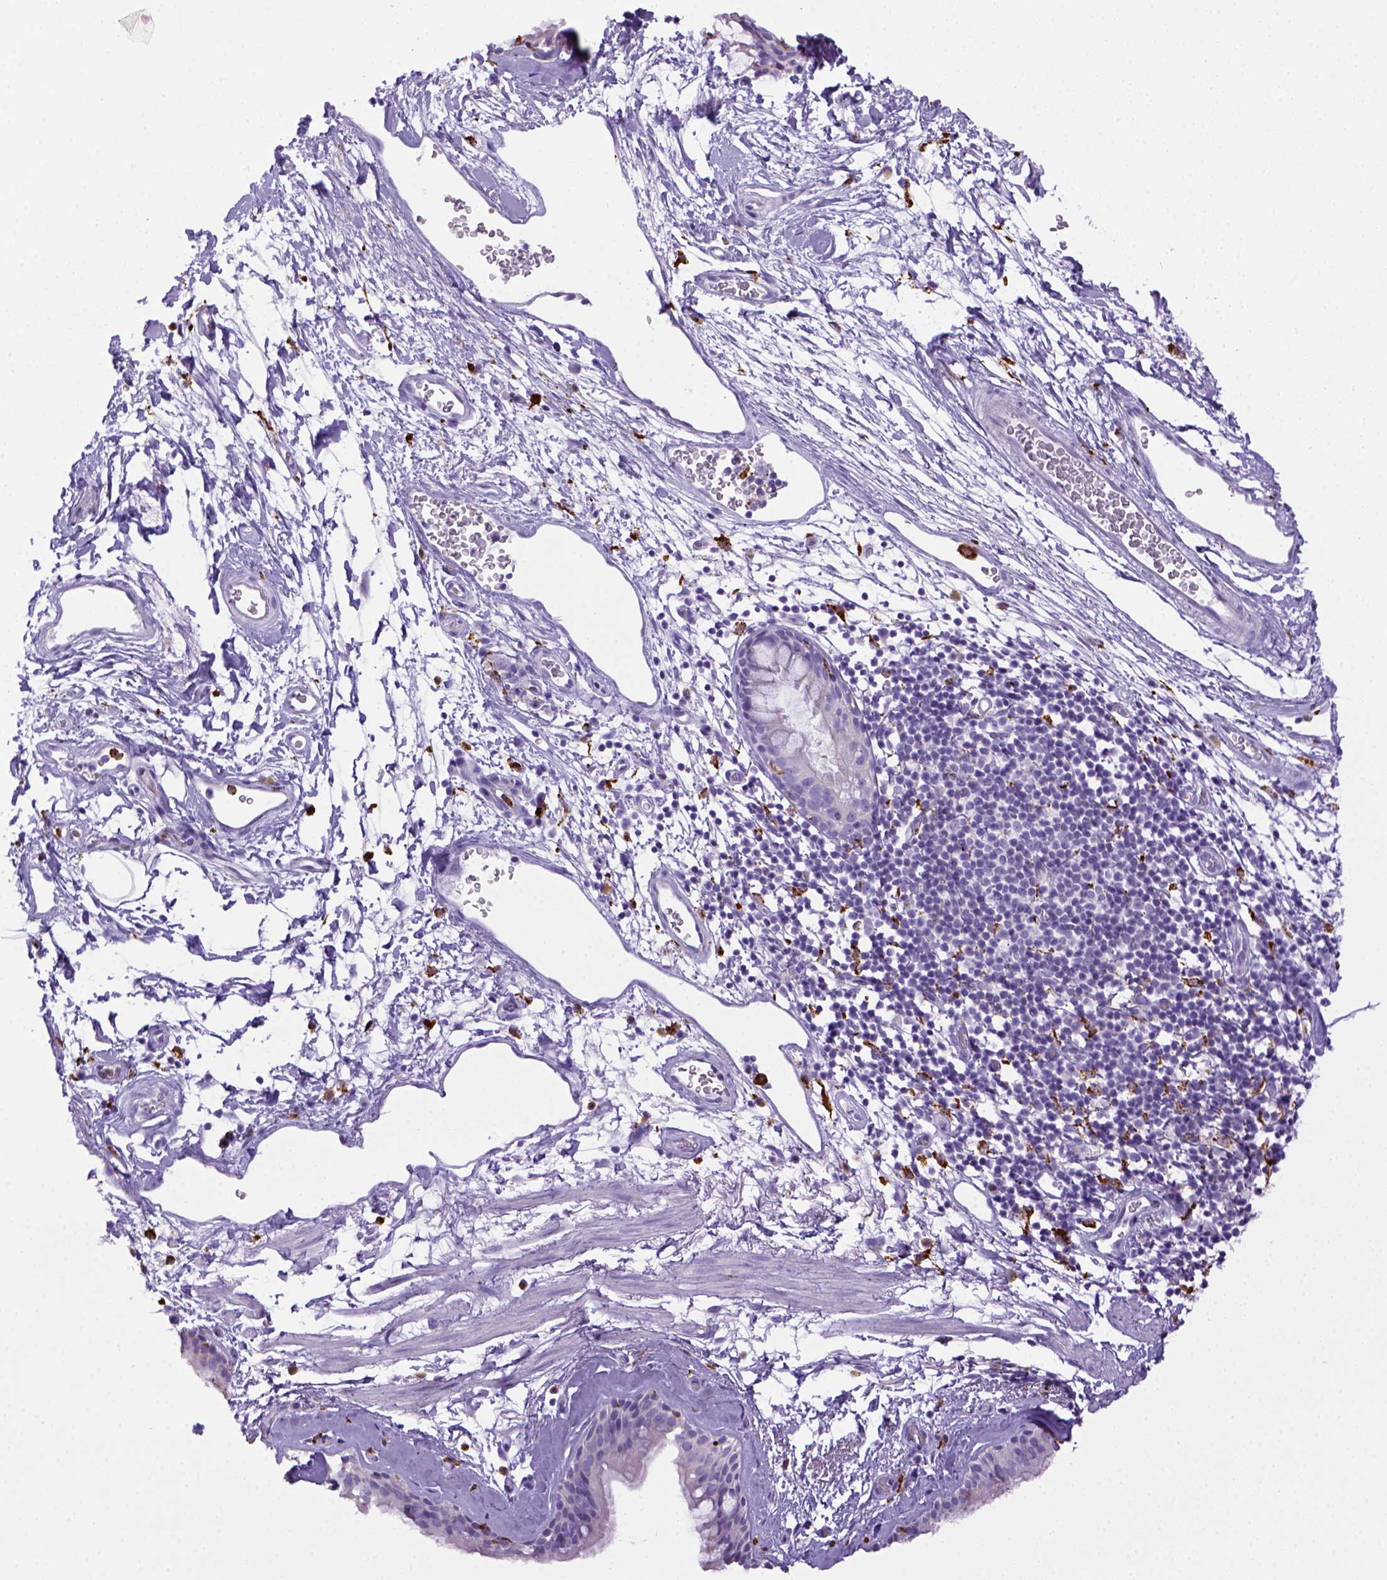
{"staining": {"intensity": "negative", "quantity": "none", "location": "none"}, "tissue": "bronchus", "cell_type": "Respiratory epithelial cells", "image_type": "normal", "snomed": [{"axis": "morphology", "description": "Normal tissue, NOS"}, {"axis": "topography", "description": "Cartilage tissue"}, {"axis": "topography", "description": "Bronchus"}], "caption": "The immunohistochemistry (IHC) micrograph has no significant staining in respiratory epithelial cells of bronchus. (DAB (3,3'-diaminobenzidine) IHC with hematoxylin counter stain).", "gene": "CD68", "patient": {"sex": "male", "age": 58}}